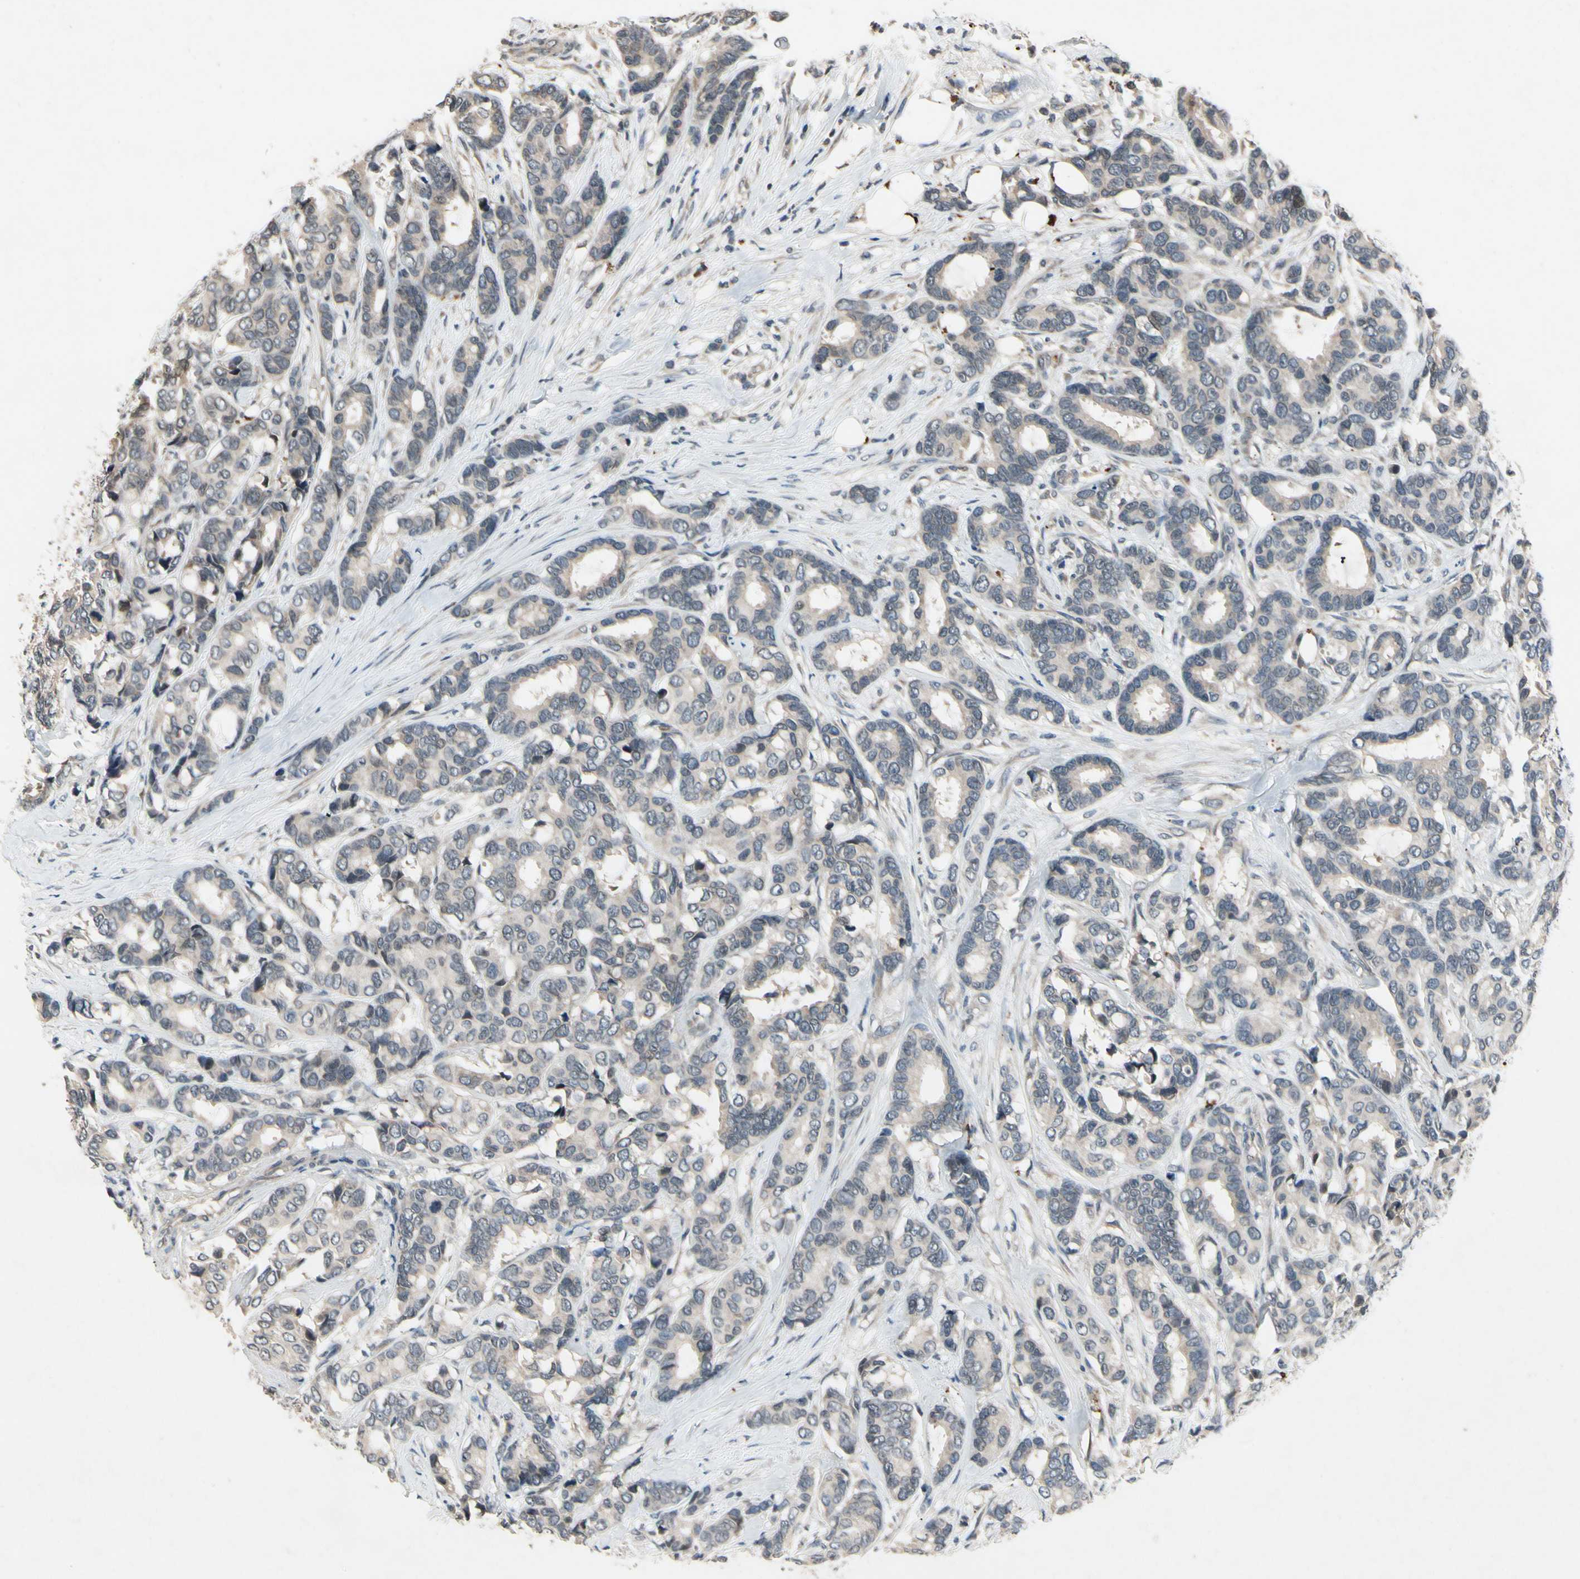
{"staining": {"intensity": "weak", "quantity": "<25%", "location": "cytoplasmic/membranous"}, "tissue": "breast cancer", "cell_type": "Tumor cells", "image_type": "cancer", "snomed": [{"axis": "morphology", "description": "Duct carcinoma"}, {"axis": "topography", "description": "Breast"}], "caption": "Immunohistochemical staining of human breast cancer (invasive ductal carcinoma) reveals no significant positivity in tumor cells.", "gene": "DPY19L3", "patient": {"sex": "female", "age": 87}}